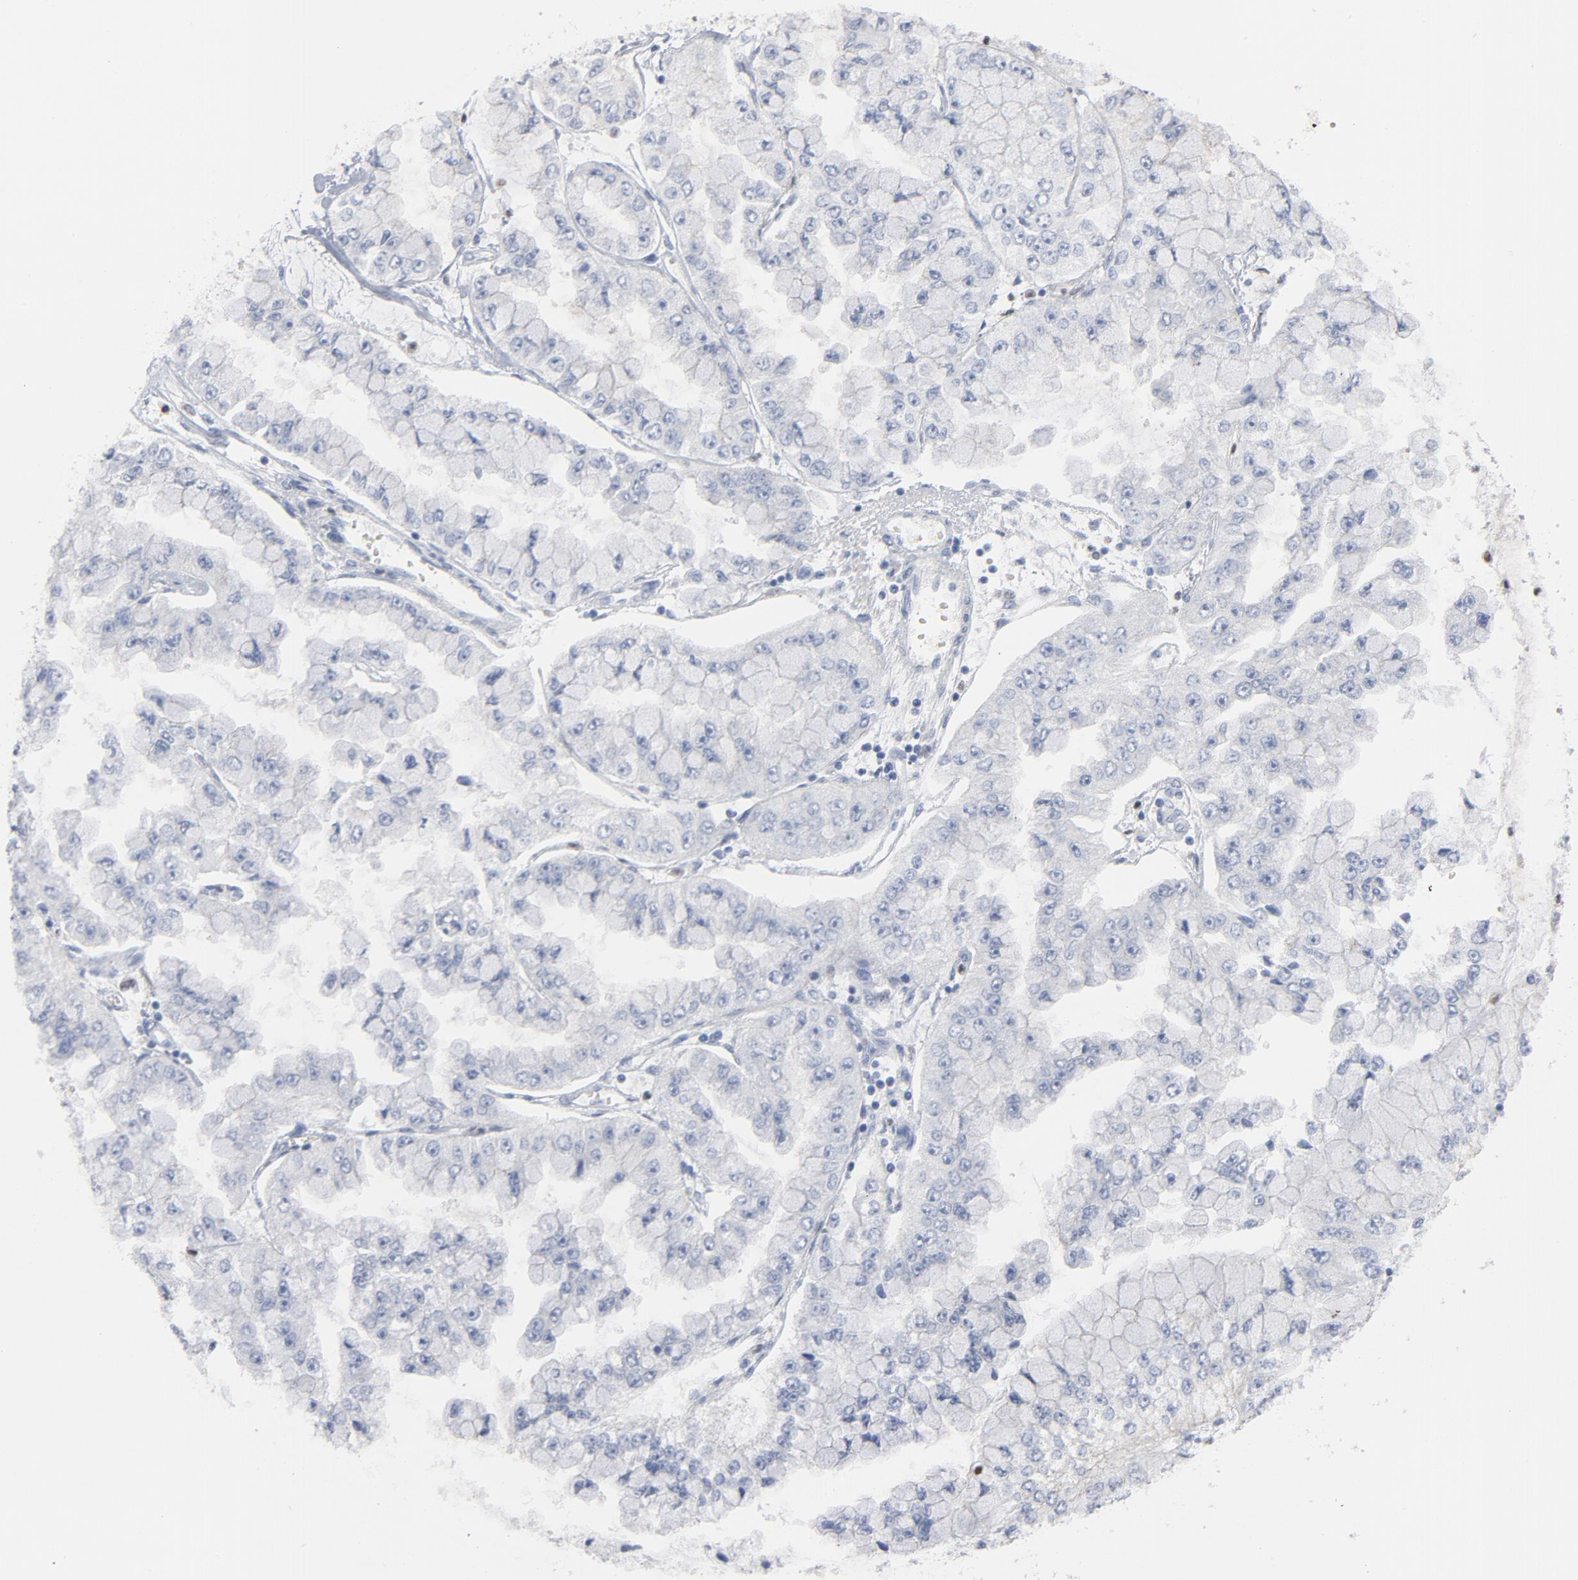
{"staining": {"intensity": "negative", "quantity": "none", "location": "none"}, "tissue": "liver cancer", "cell_type": "Tumor cells", "image_type": "cancer", "snomed": [{"axis": "morphology", "description": "Cholangiocarcinoma"}, {"axis": "topography", "description": "Liver"}], "caption": "Tumor cells are negative for brown protein staining in liver cholangiocarcinoma. (DAB immunohistochemistry, high magnification).", "gene": "SPI1", "patient": {"sex": "female", "age": 79}}